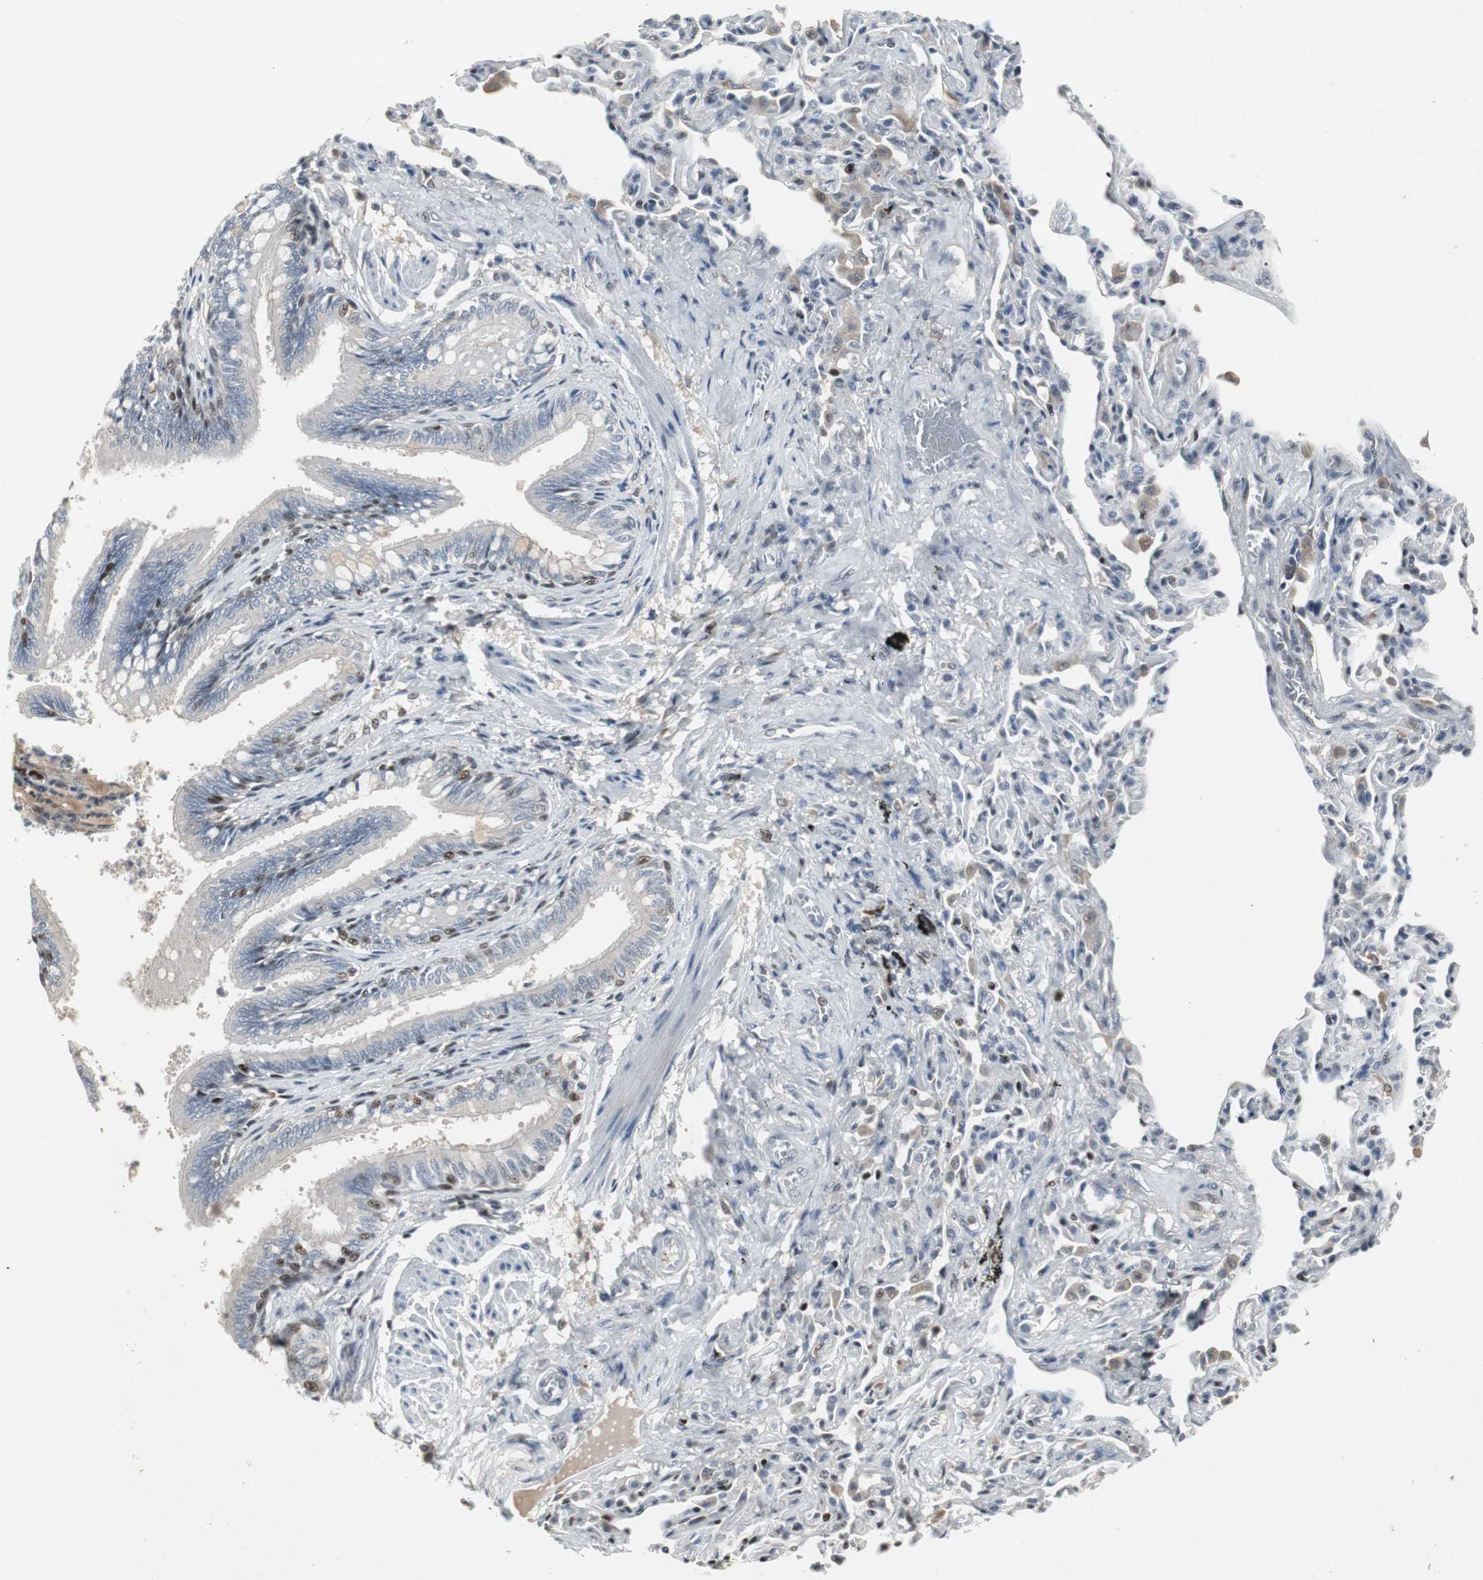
{"staining": {"intensity": "moderate", "quantity": "<25%", "location": "nuclear"}, "tissue": "bronchus", "cell_type": "Respiratory epithelial cells", "image_type": "normal", "snomed": [{"axis": "morphology", "description": "Normal tissue, NOS"}, {"axis": "topography", "description": "Lung"}], "caption": "This photomicrograph displays unremarkable bronchus stained with immunohistochemistry (IHC) to label a protein in brown. The nuclear of respiratory epithelial cells show moderate positivity for the protein. Nuclei are counter-stained blue.", "gene": "GRK2", "patient": {"sex": "male", "age": 64}}